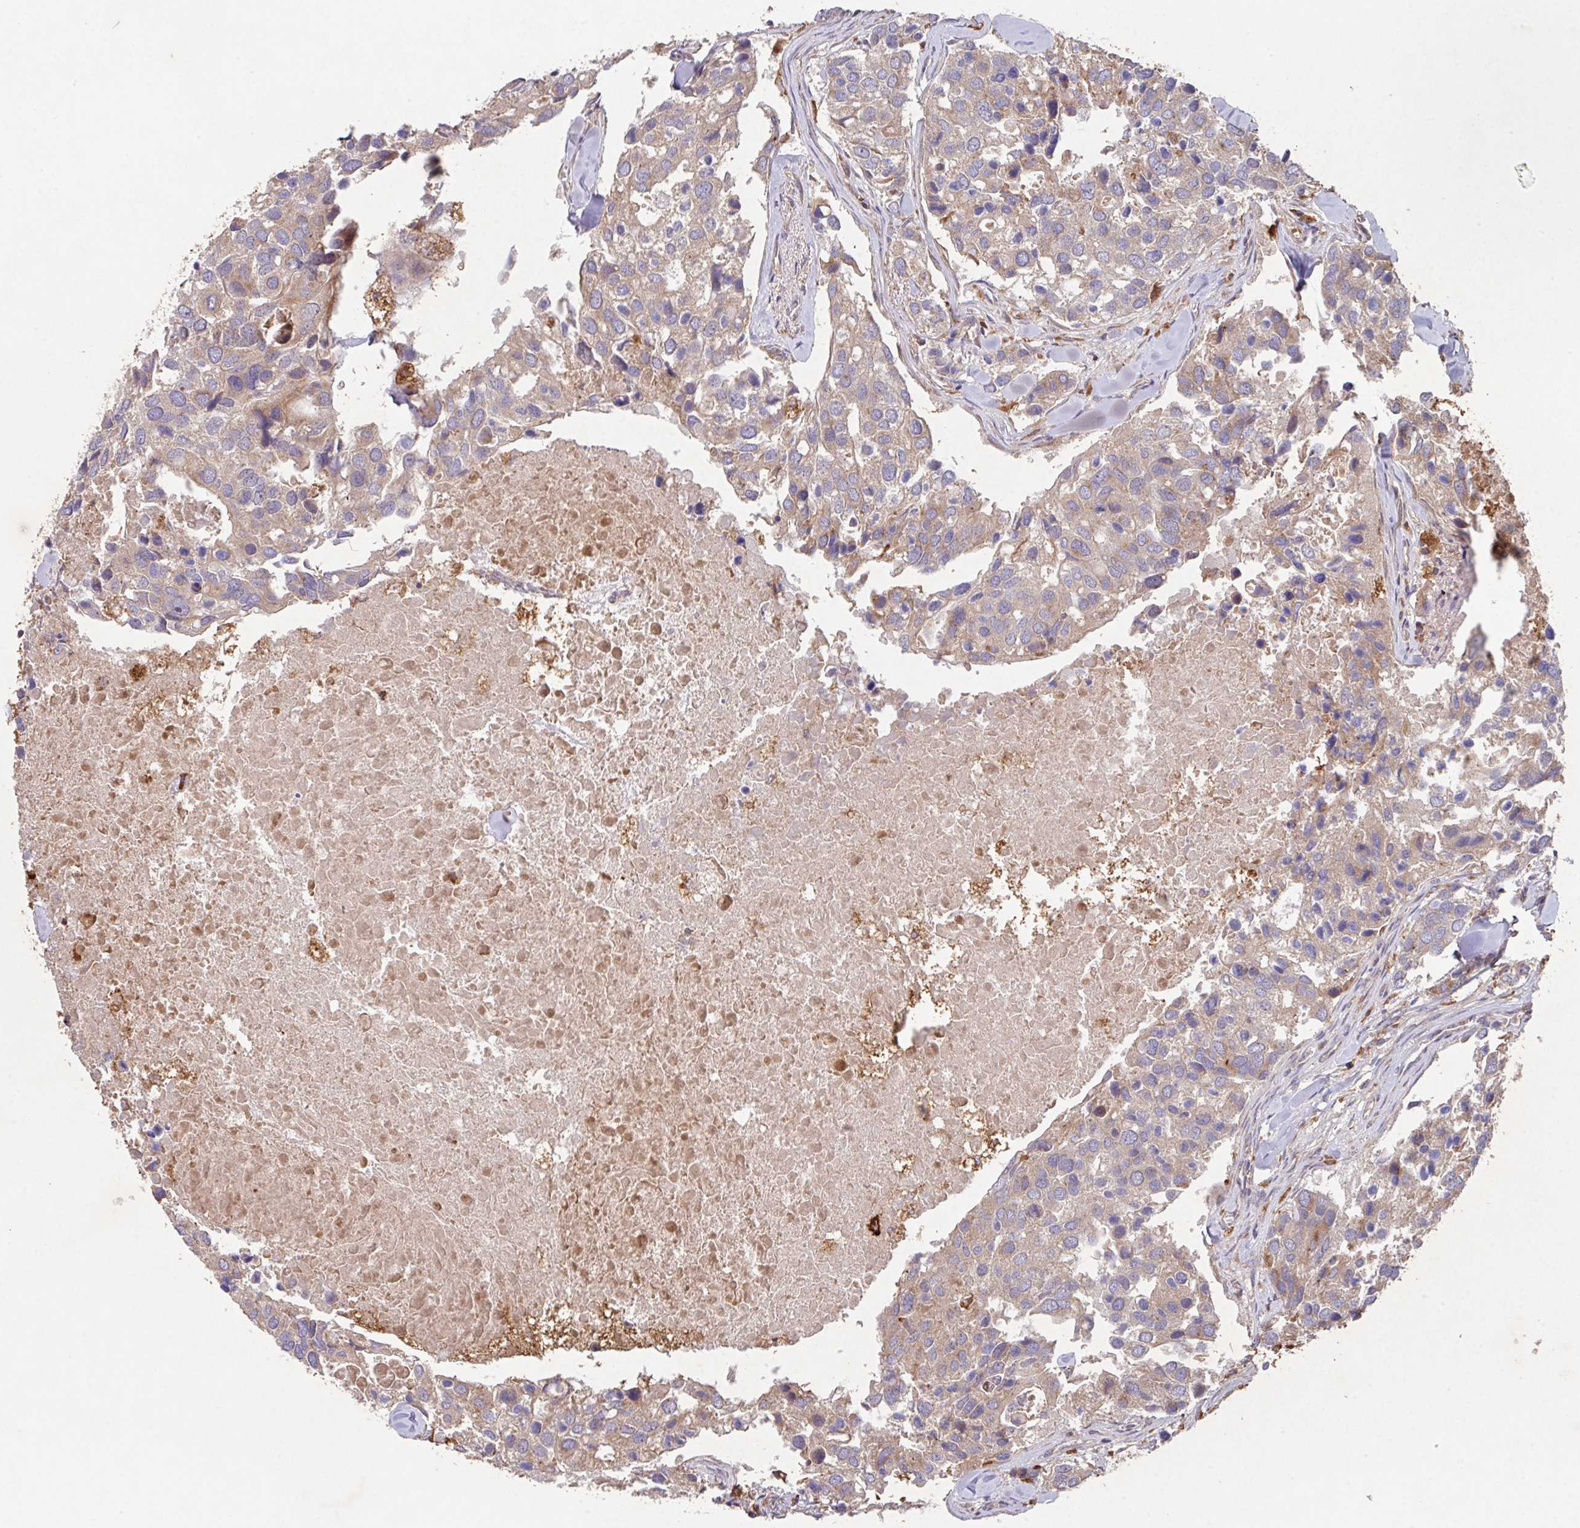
{"staining": {"intensity": "weak", "quantity": ">75%", "location": "cytoplasmic/membranous"}, "tissue": "breast cancer", "cell_type": "Tumor cells", "image_type": "cancer", "snomed": [{"axis": "morphology", "description": "Duct carcinoma"}, {"axis": "topography", "description": "Breast"}], "caption": "Brown immunohistochemical staining in human intraductal carcinoma (breast) demonstrates weak cytoplasmic/membranous positivity in approximately >75% of tumor cells. The staining was performed using DAB (3,3'-diaminobenzidine) to visualize the protein expression in brown, while the nuclei were stained in blue with hematoxylin (Magnification: 20x).", "gene": "TRIM14", "patient": {"sex": "female", "age": 83}}